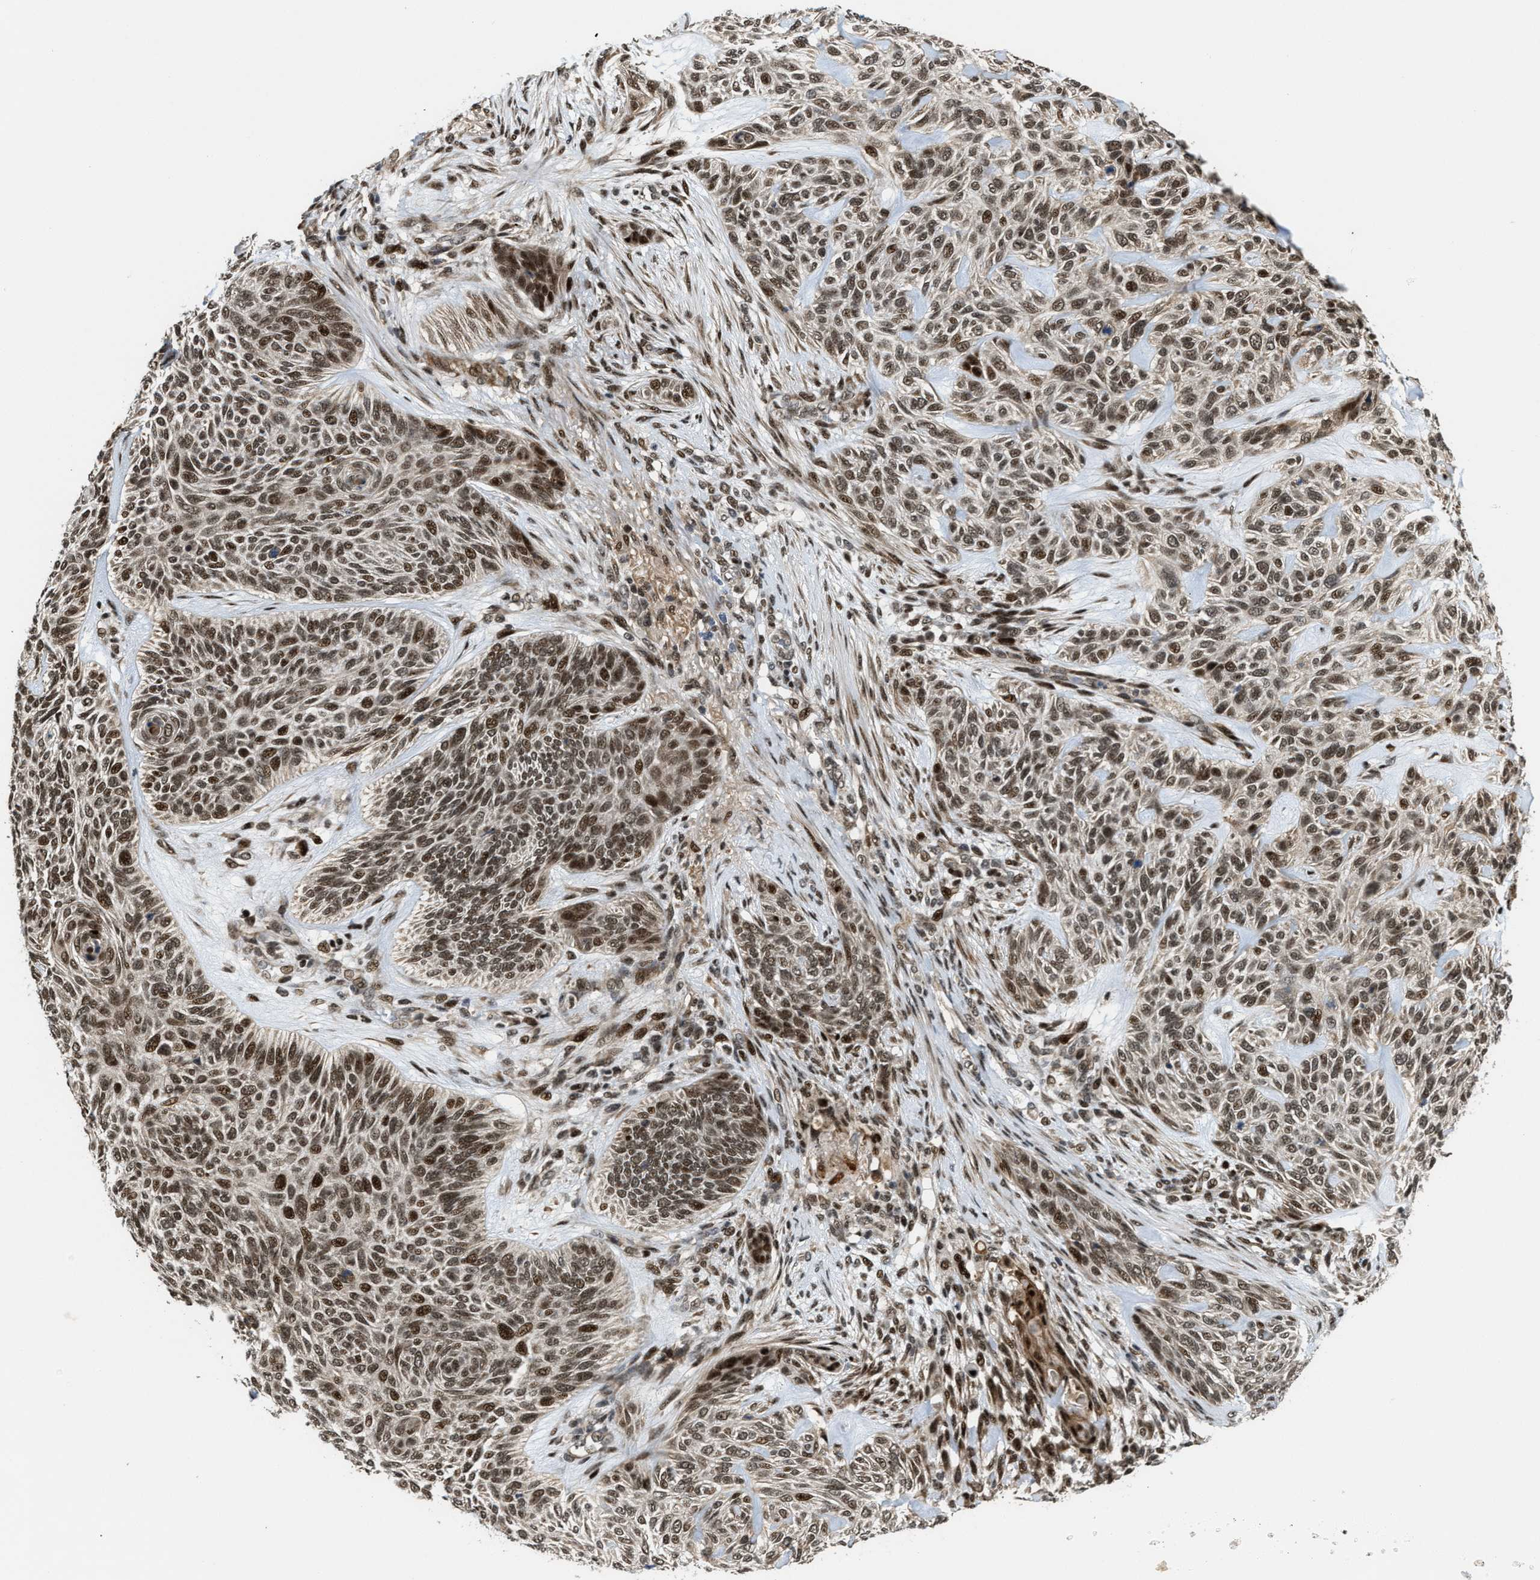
{"staining": {"intensity": "moderate", "quantity": ">75%", "location": "nuclear"}, "tissue": "skin cancer", "cell_type": "Tumor cells", "image_type": "cancer", "snomed": [{"axis": "morphology", "description": "Basal cell carcinoma"}, {"axis": "topography", "description": "Skin"}], "caption": "DAB immunohistochemical staining of skin cancer (basal cell carcinoma) reveals moderate nuclear protein positivity in approximately >75% of tumor cells. (DAB (3,3'-diaminobenzidine) IHC with brightfield microscopy, high magnification).", "gene": "ZNF250", "patient": {"sex": "male", "age": 55}}